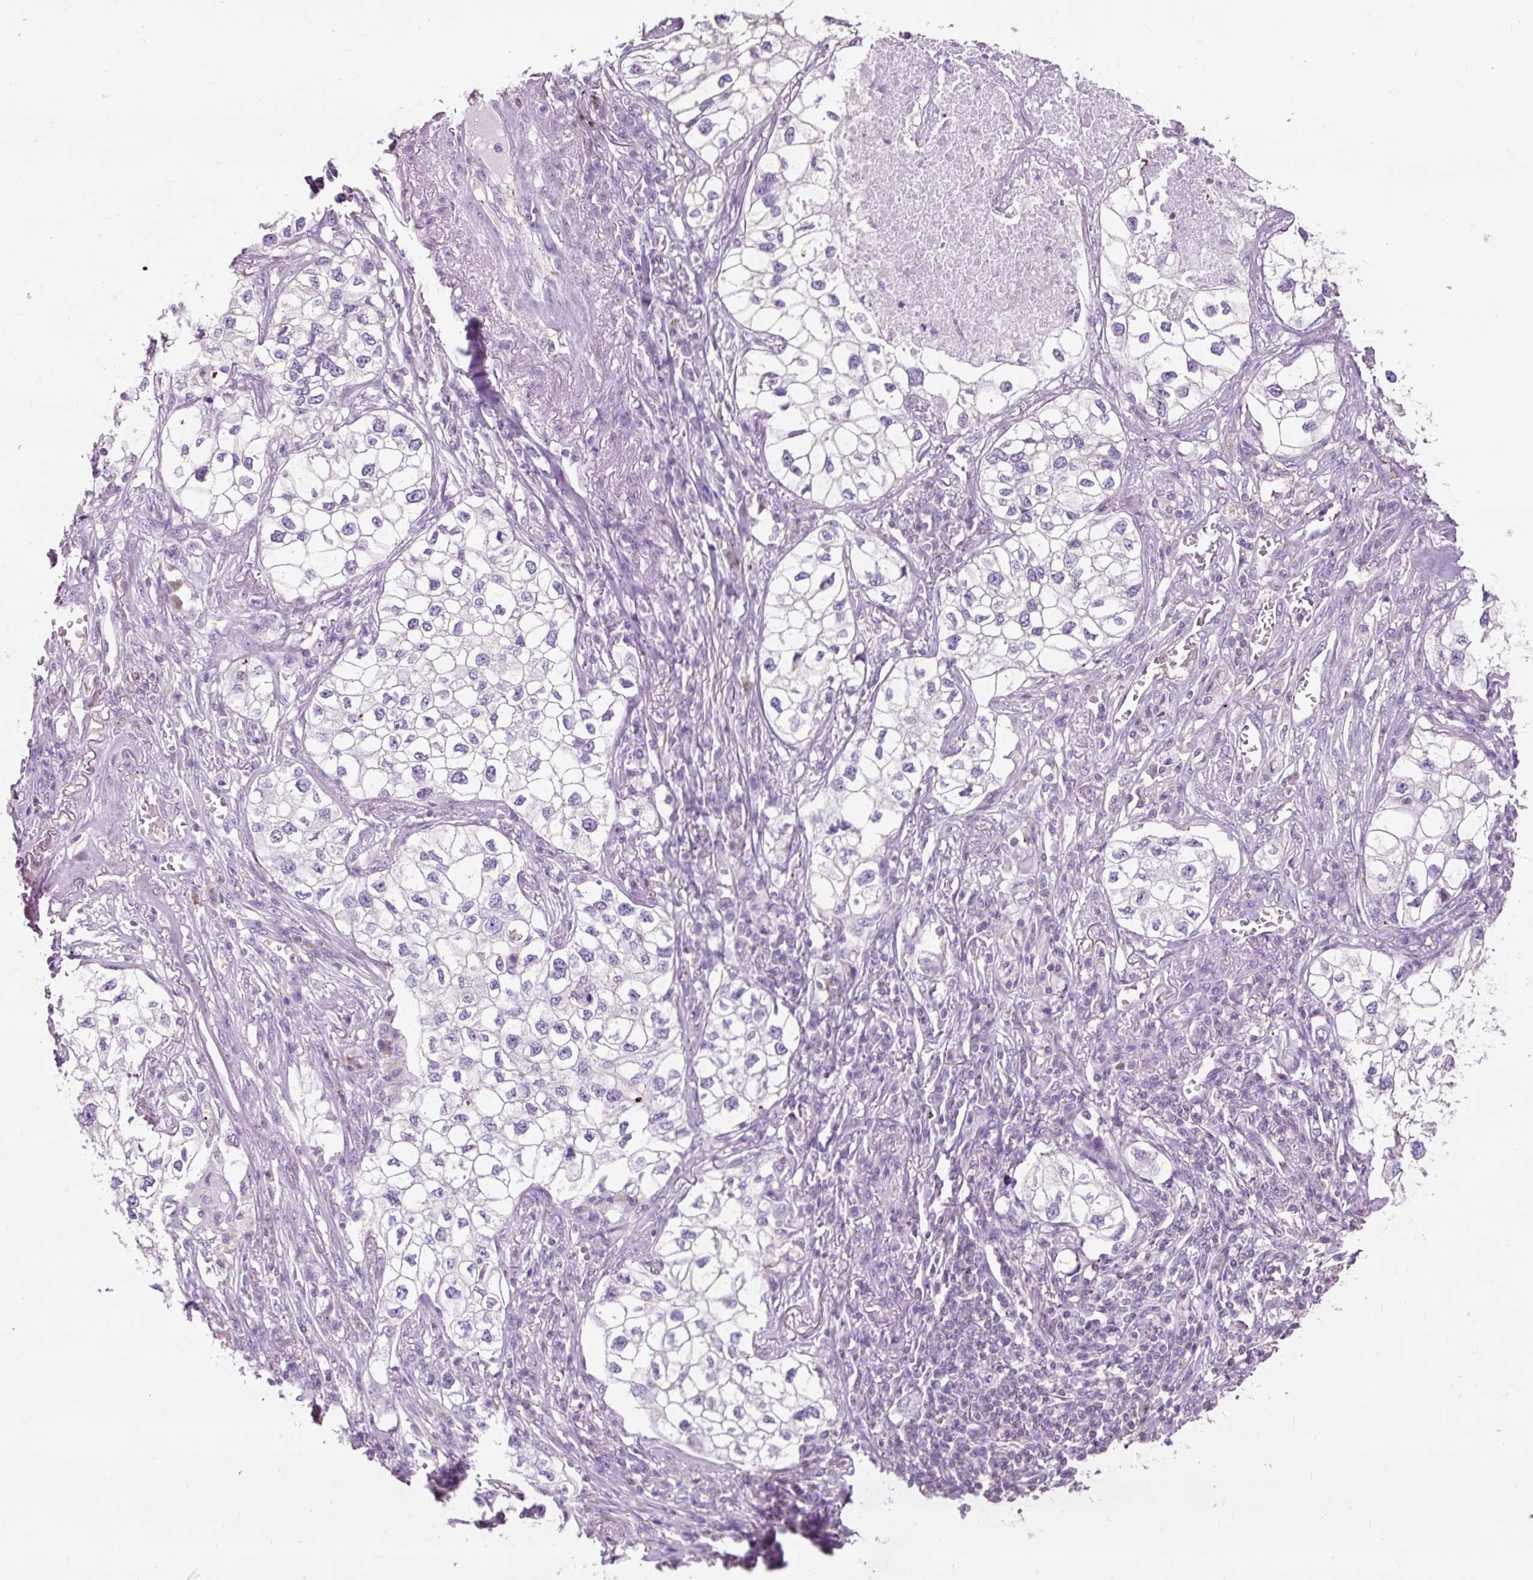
{"staining": {"intensity": "negative", "quantity": "none", "location": "none"}, "tissue": "lung cancer", "cell_type": "Tumor cells", "image_type": "cancer", "snomed": [{"axis": "morphology", "description": "Adenocarcinoma, NOS"}, {"axis": "topography", "description": "Lung"}], "caption": "Immunohistochemistry photomicrograph of lung adenocarcinoma stained for a protein (brown), which displays no staining in tumor cells.", "gene": "OR10A7", "patient": {"sex": "male", "age": 63}}